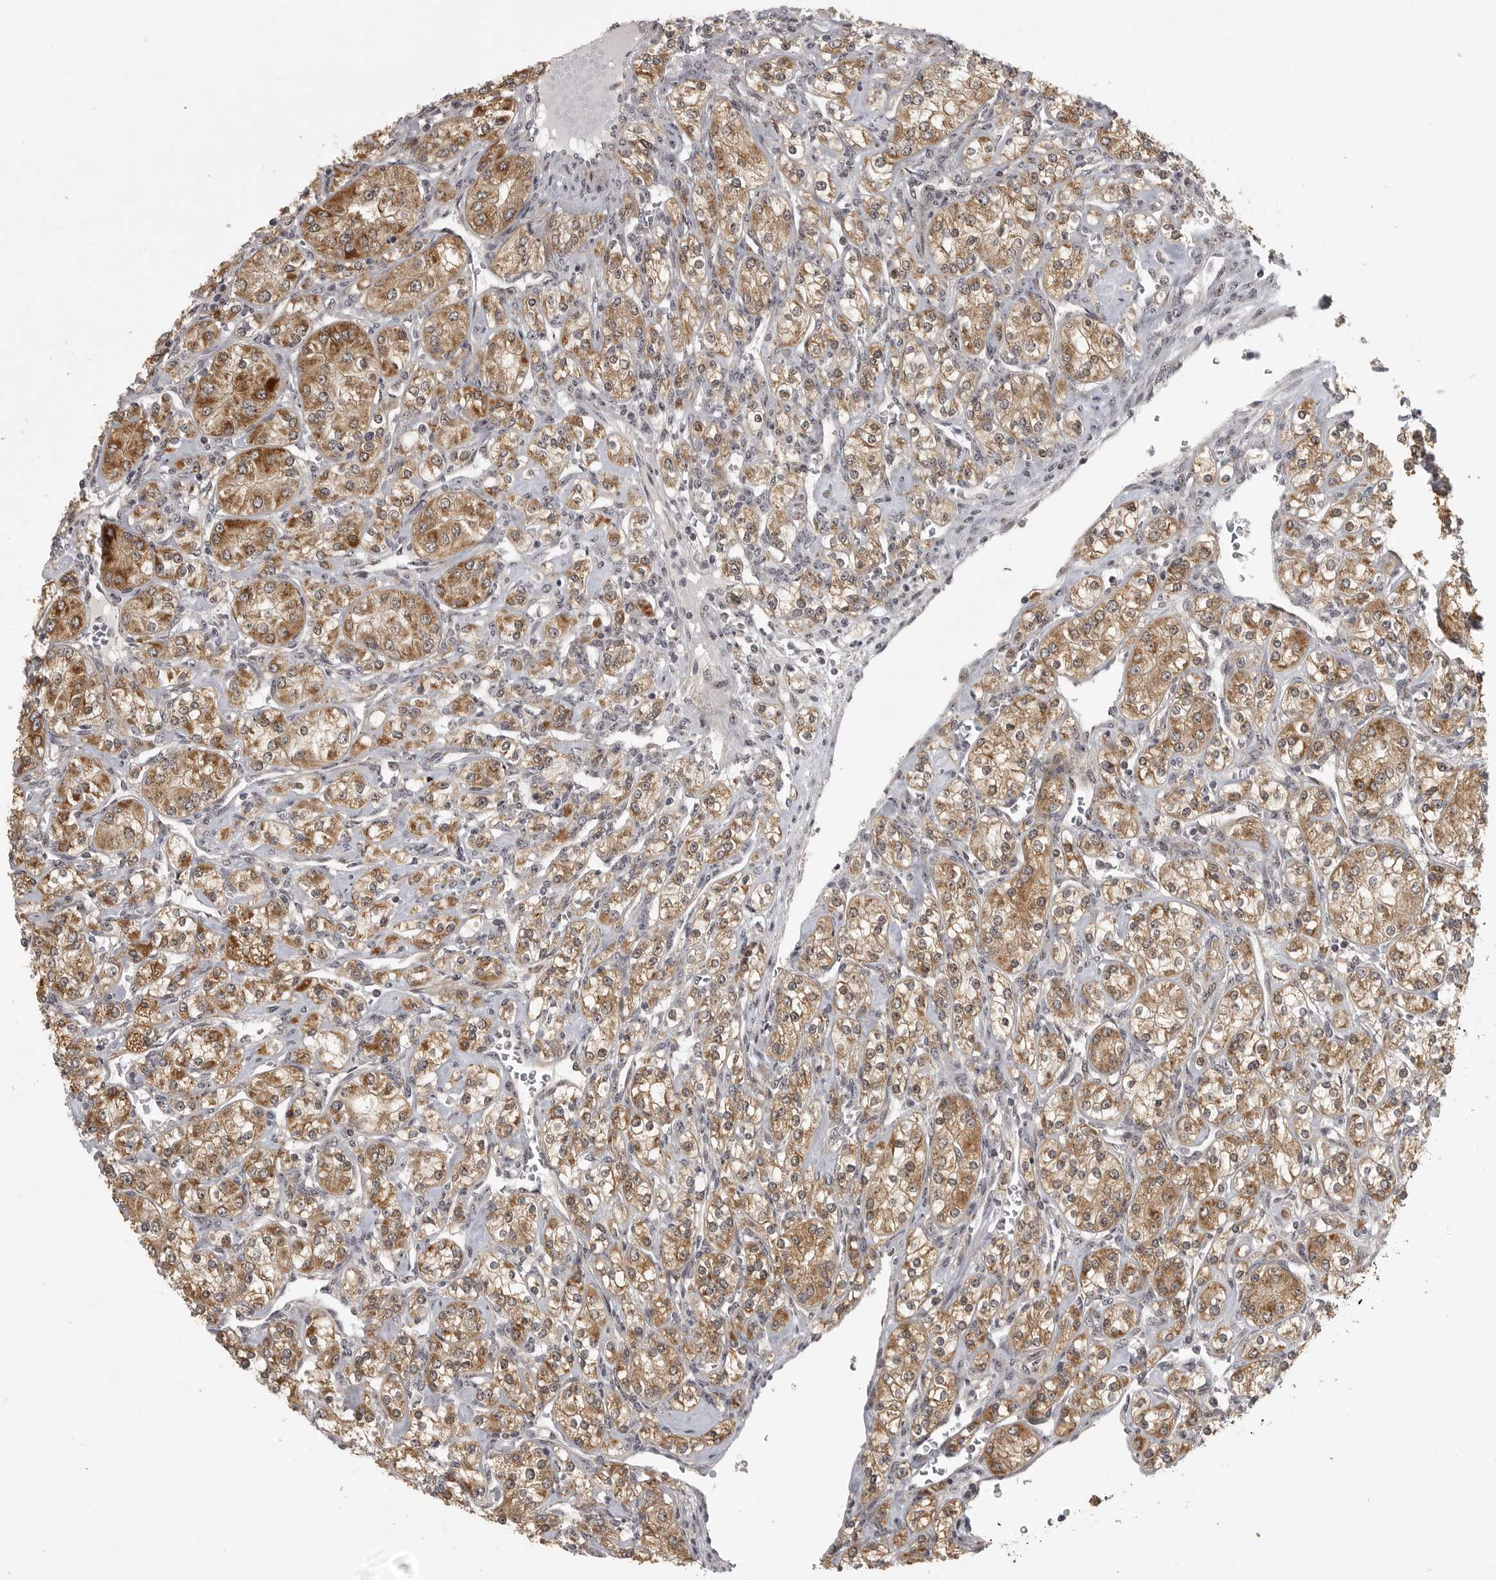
{"staining": {"intensity": "moderate", "quantity": ">75%", "location": "cytoplasmic/membranous"}, "tissue": "renal cancer", "cell_type": "Tumor cells", "image_type": "cancer", "snomed": [{"axis": "morphology", "description": "Adenocarcinoma, NOS"}, {"axis": "topography", "description": "Kidney"}], "caption": "Protein expression analysis of human adenocarcinoma (renal) reveals moderate cytoplasmic/membranous staining in approximately >75% of tumor cells.", "gene": "POLE2", "patient": {"sex": "male", "age": 77}}